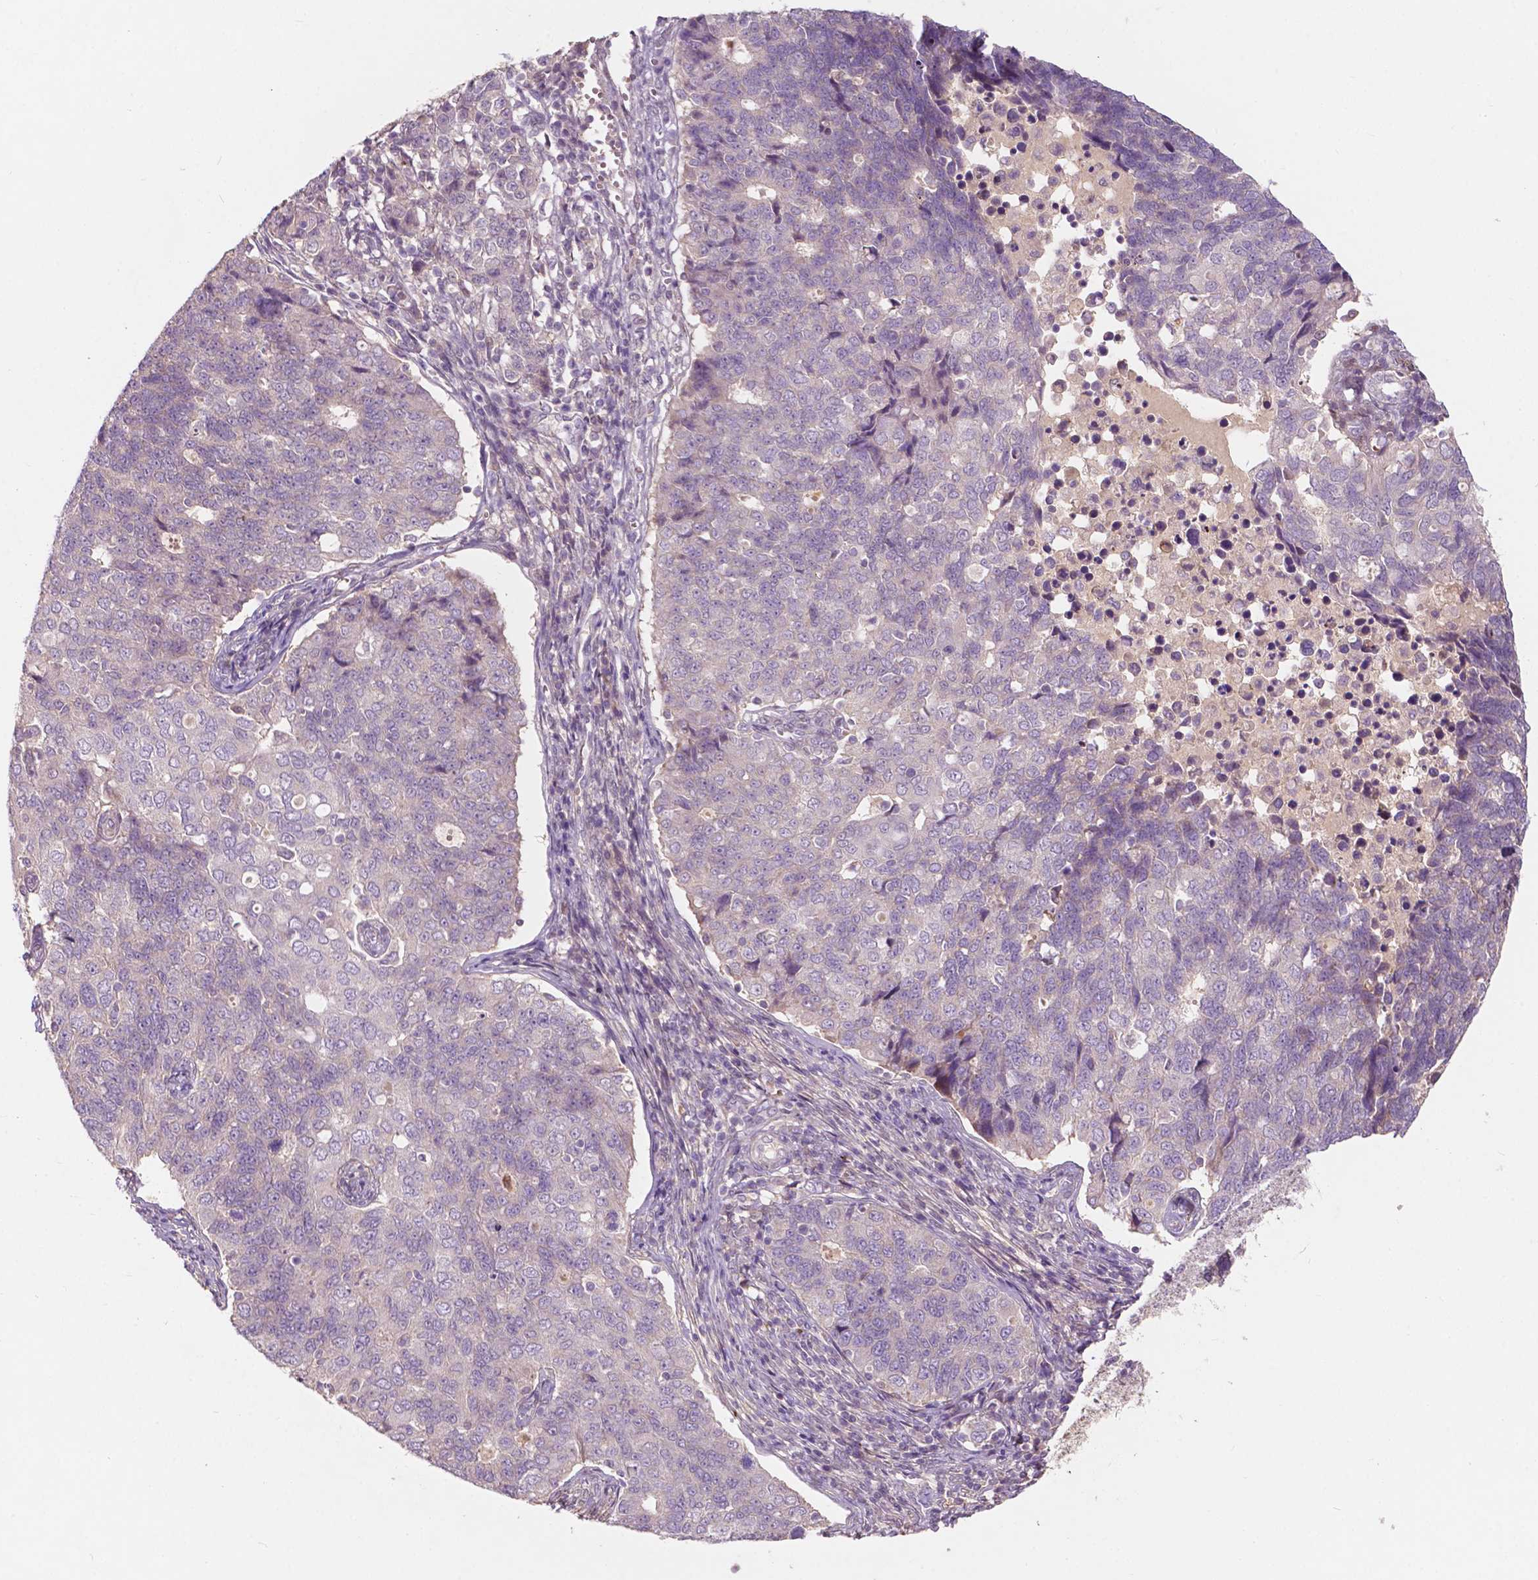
{"staining": {"intensity": "negative", "quantity": "none", "location": "none"}, "tissue": "endometrial cancer", "cell_type": "Tumor cells", "image_type": "cancer", "snomed": [{"axis": "morphology", "description": "Adenocarcinoma, NOS"}, {"axis": "topography", "description": "Endometrium"}], "caption": "This is a image of immunohistochemistry (IHC) staining of endometrial cancer, which shows no staining in tumor cells.", "gene": "GPR37", "patient": {"sex": "female", "age": 43}}